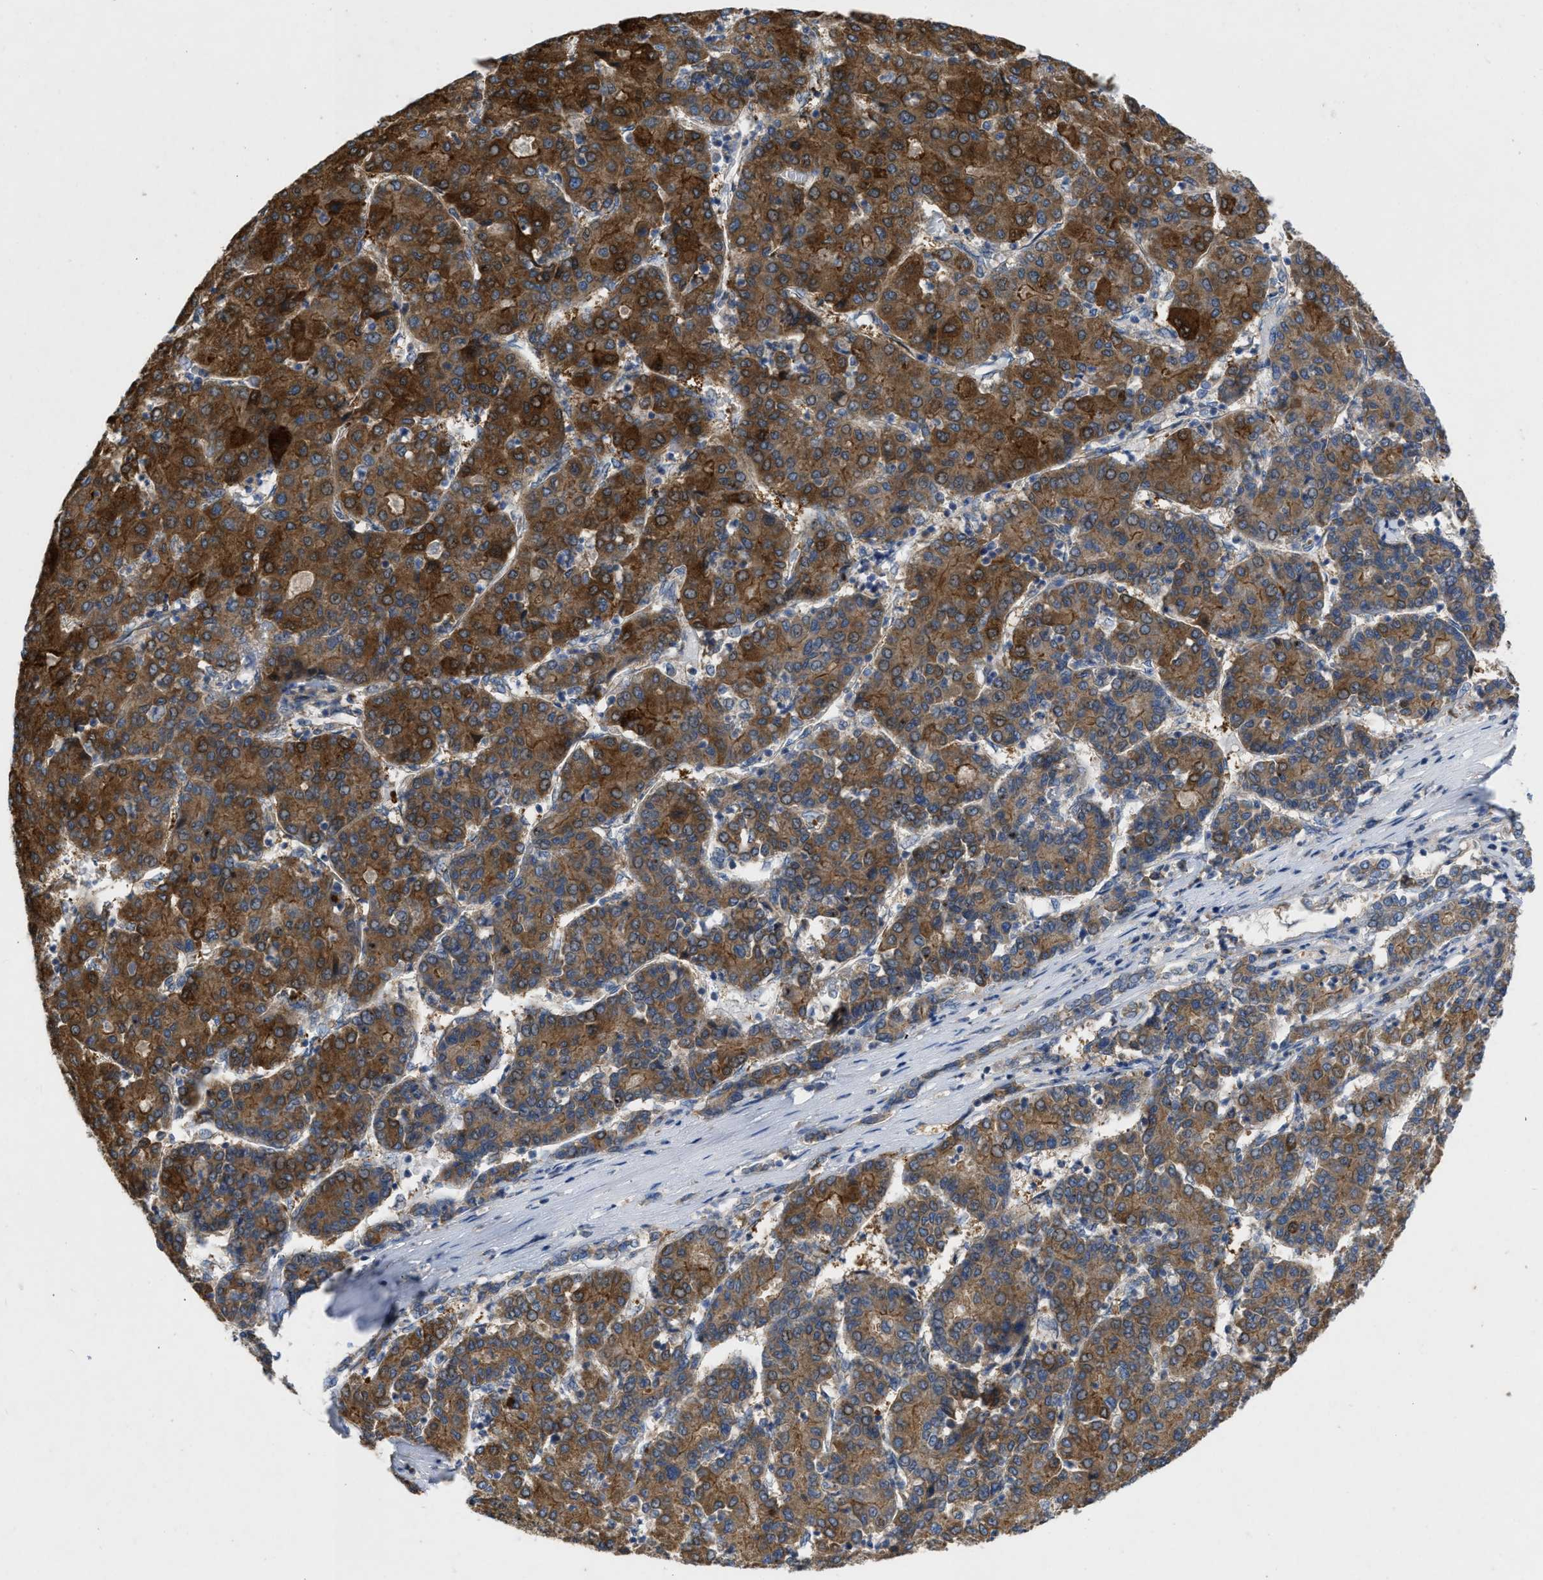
{"staining": {"intensity": "strong", "quantity": ">75%", "location": "cytoplasmic/membranous"}, "tissue": "liver cancer", "cell_type": "Tumor cells", "image_type": "cancer", "snomed": [{"axis": "morphology", "description": "Carcinoma, Hepatocellular, NOS"}, {"axis": "topography", "description": "Liver"}], "caption": "Protein staining by immunohistochemistry exhibits strong cytoplasmic/membranous positivity in approximately >75% of tumor cells in hepatocellular carcinoma (liver).", "gene": "TMEM131", "patient": {"sex": "male", "age": 65}}